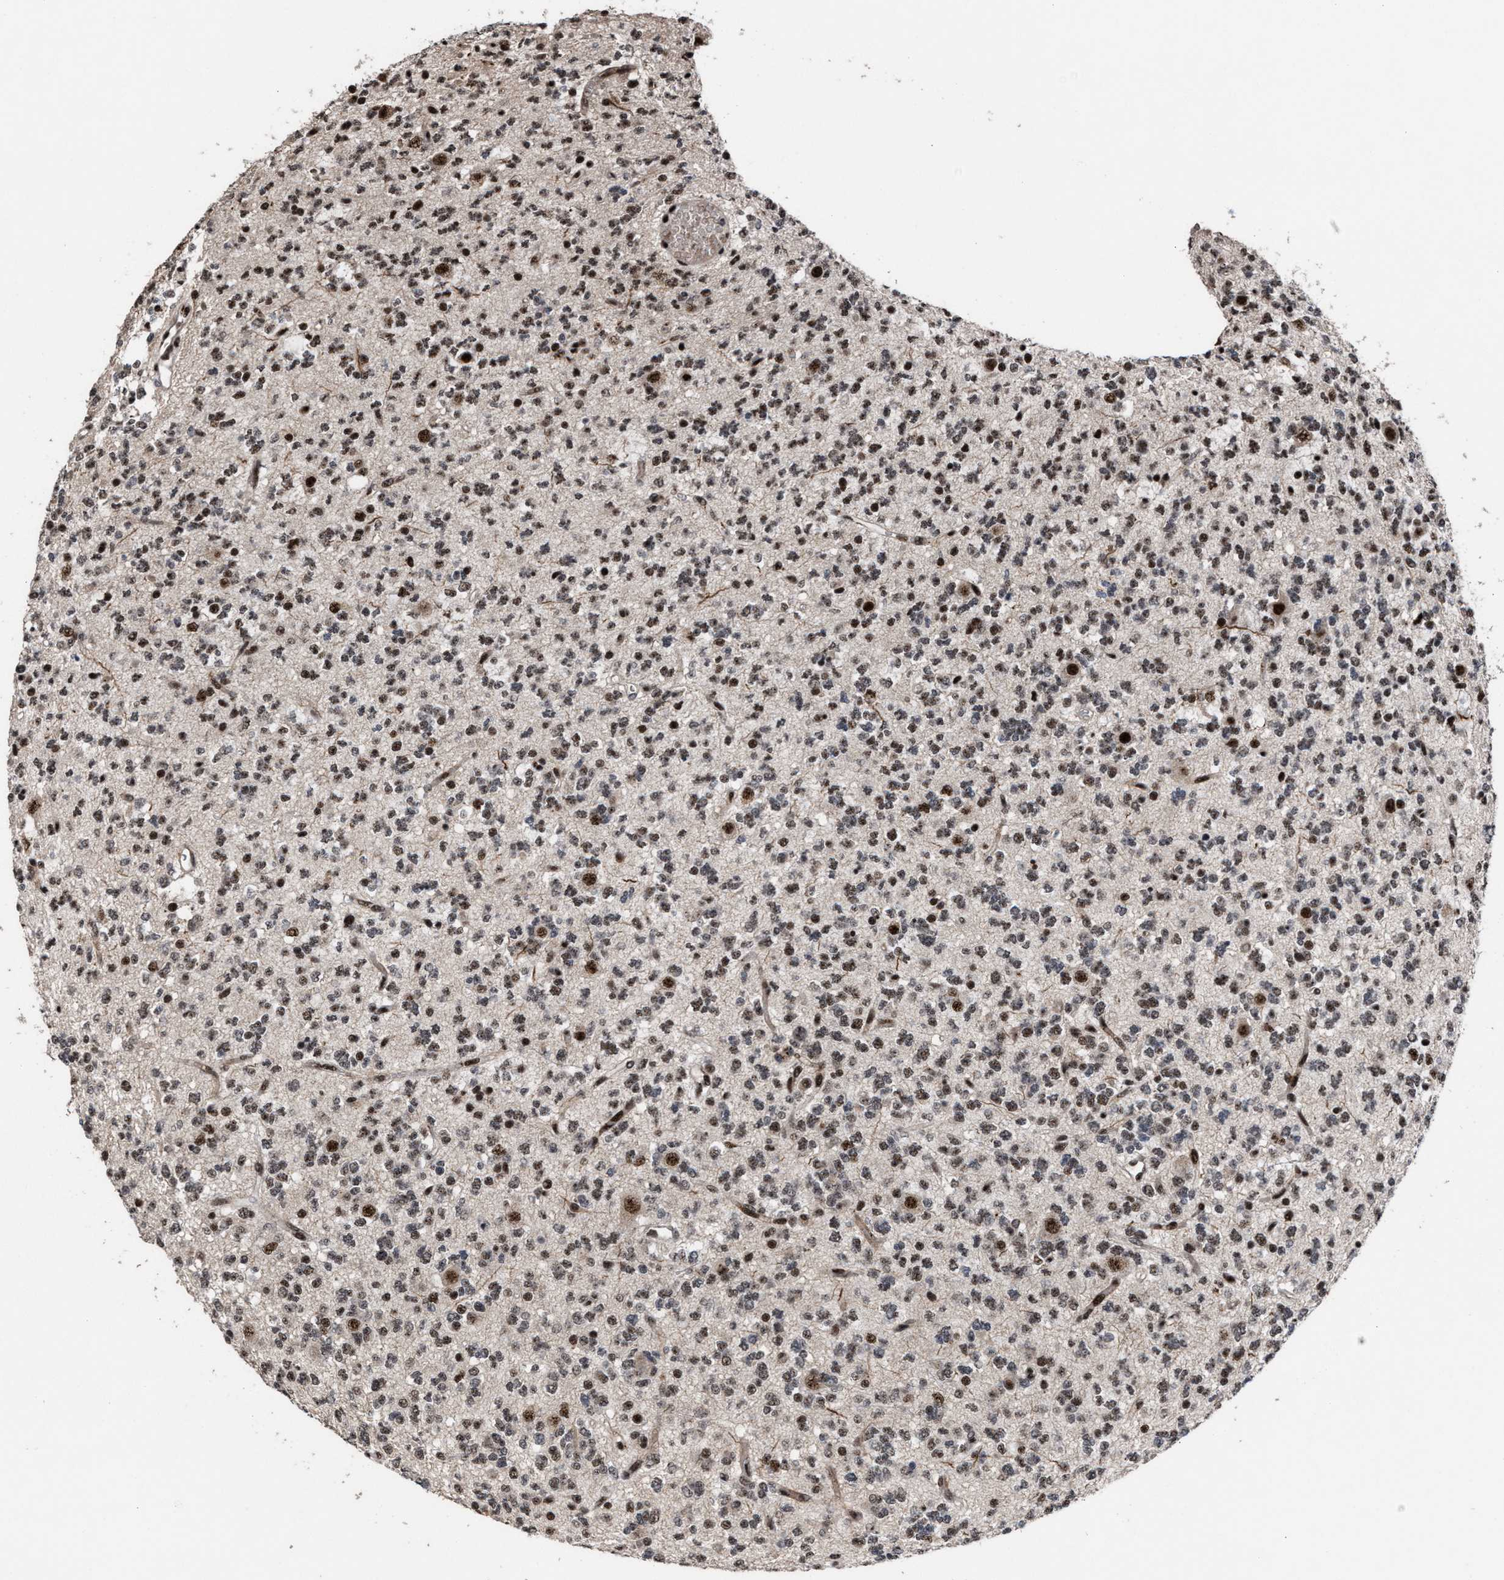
{"staining": {"intensity": "strong", "quantity": ">75%", "location": "nuclear"}, "tissue": "glioma", "cell_type": "Tumor cells", "image_type": "cancer", "snomed": [{"axis": "morphology", "description": "Glioma, malignant, Low grade"}, {"axis": "topography", "description": "Brain"}], "caption": "Glioma stained with a brown dye shows strong nuclear positive positivity in approximately >75% of tumor cells.", "gene": "EIF4A3", "patient": {"sex": "male", "age": 38}}